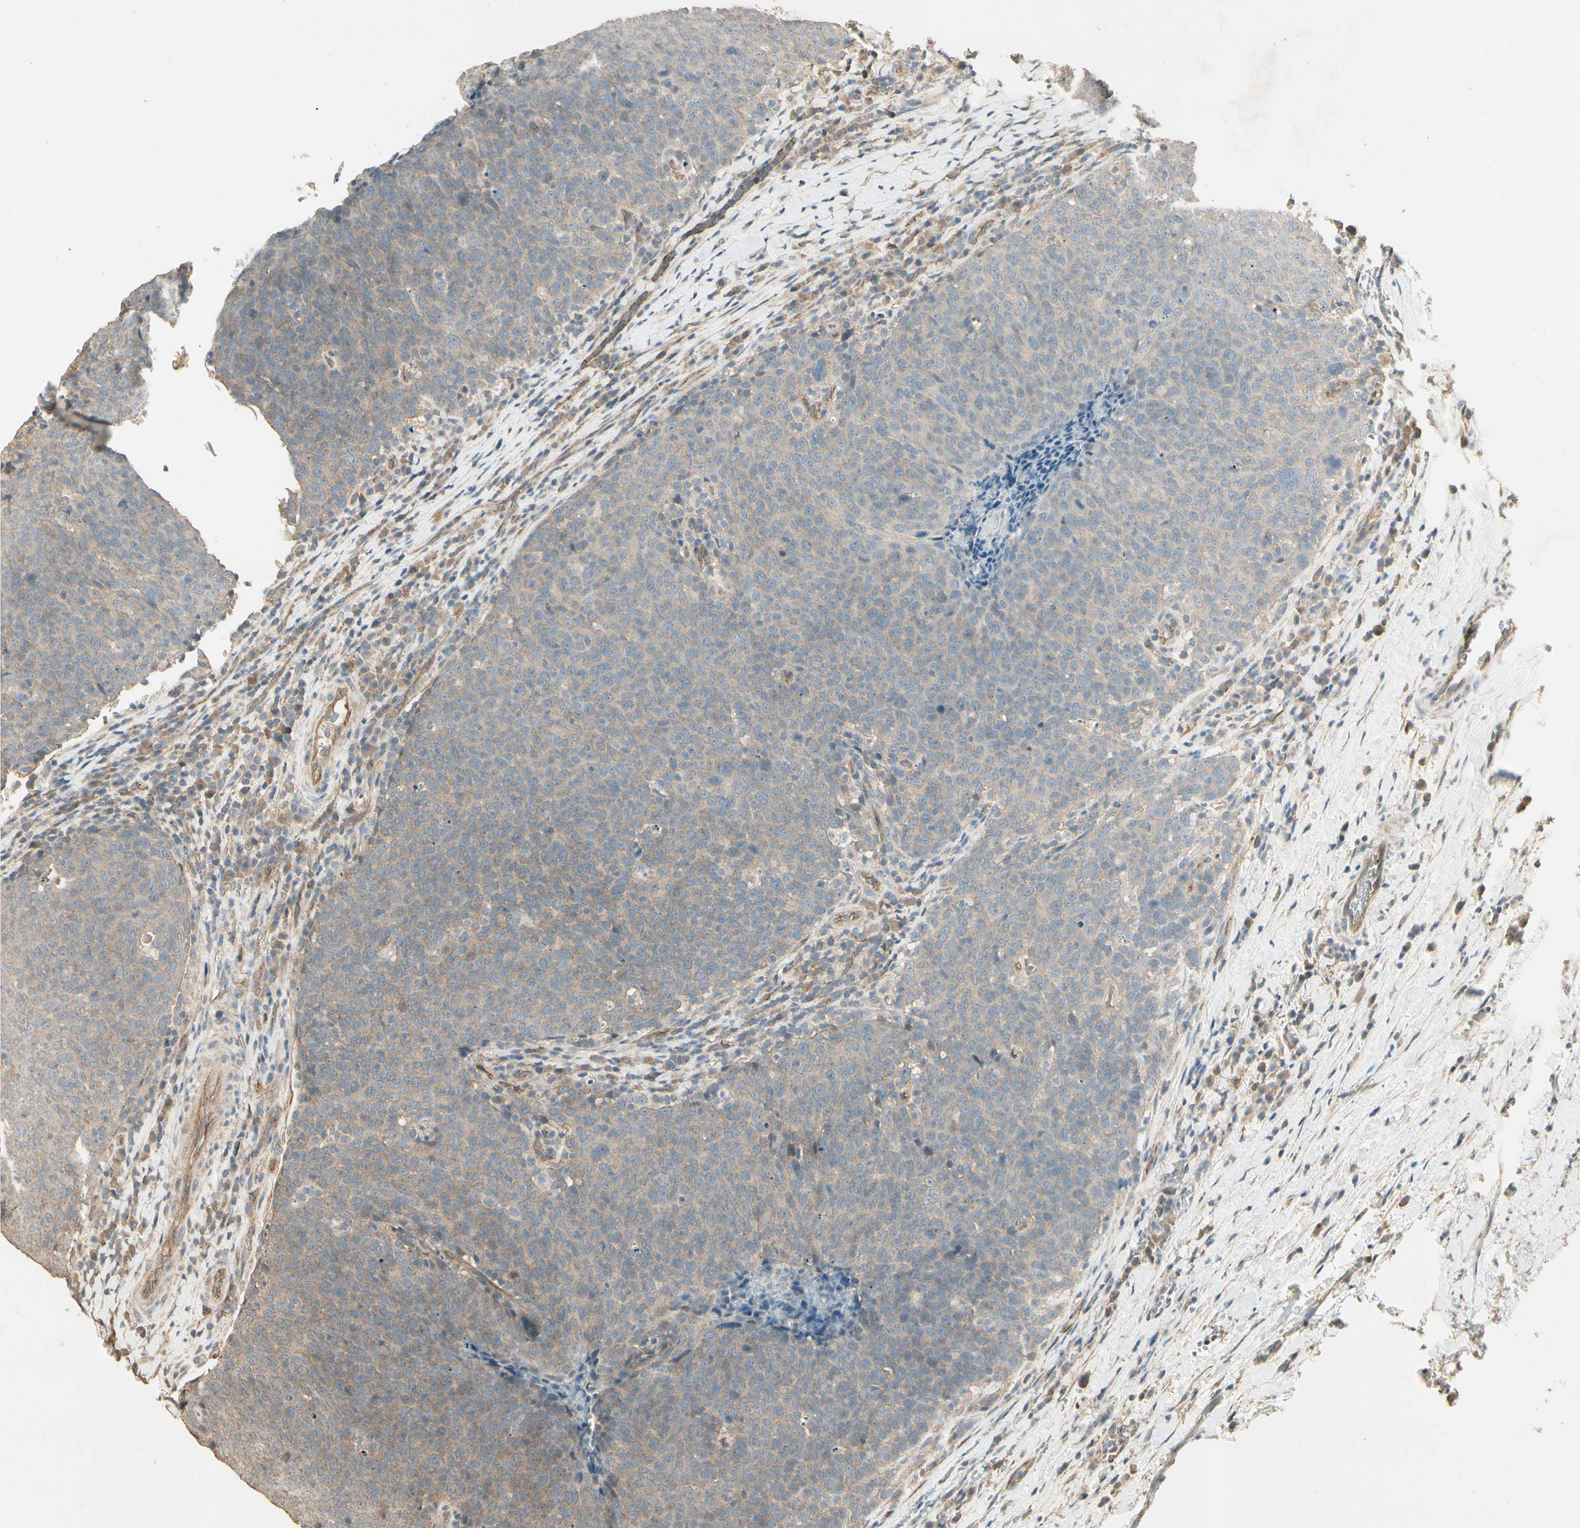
{"staining": {"intensity": "weak", "quantity": ">75%", "location": "cytoplasmic/membranous"}, "tissue": "head and neck cancer", "cell_type": "Tumor cells", "image_type": "cancer", "snomed": [{"axis": "morphology", "description": "Squamous cell carcinoma, NOS"}, {"axis": "morphology", "description": "Squamous cell carcinoma, metastatic, NOS"}, {"axis": "topography", "description": "Lymph node"}, {"axis": "topography", "description": "Head-Neck"}], "caption": "Brown immunohistochemical staining in head and neck cancer (squamous cell carcinoma) shows weak cytoplasmic/membranous positivity in approximately >75% of tumor cells.", "gene": "RNF180", "patient": {"sex": "male", "age": 62}}